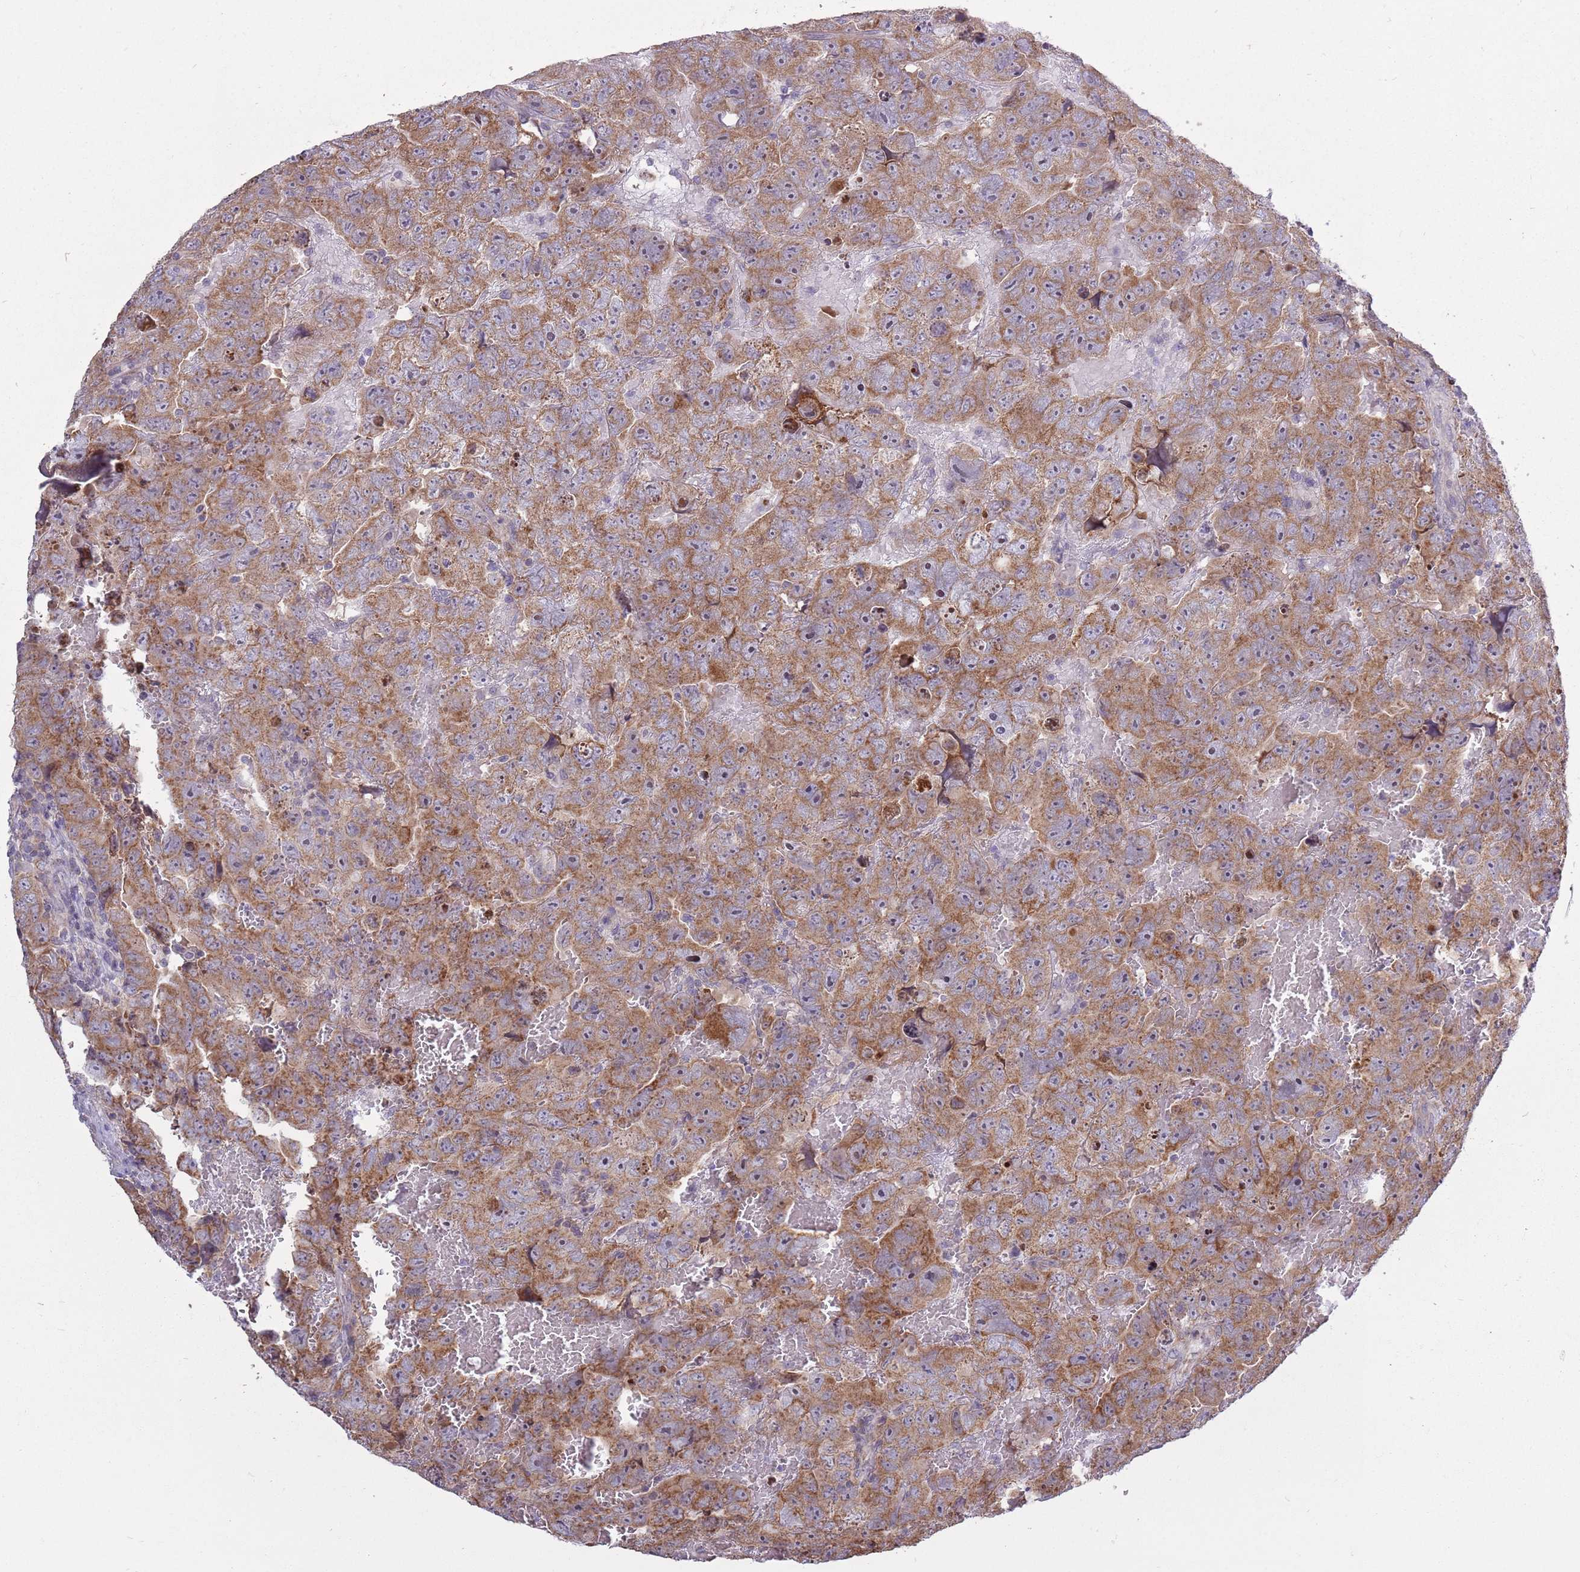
{"staining": {"intensity": "moderate", "quantity": ">75%", "location": "cytoplasmic/membranous,nuclear"}, "tissue": "testis cancer", "cell_type": "Tumor cells", "image_type": "cancer", "snomed": [{"axis": "morphology", "description": "Carcinoma, Embryonal, NOS"}, {"axis": "topography", "description": "Testis"}], "caption": "Testis embryonal carcinoma tissue exhibits moderate cytoplasmic/membranous and nuclear staining in about >75% of tumor cells Using DAB (3,3'-diaminobenzidine) (brown) and hematoxylin (blue) stains, captured at high magnification using brightfield microscopy.", "gene": "RPL17-C18orf32", "patient": {"sex": "male", "age": 45}}